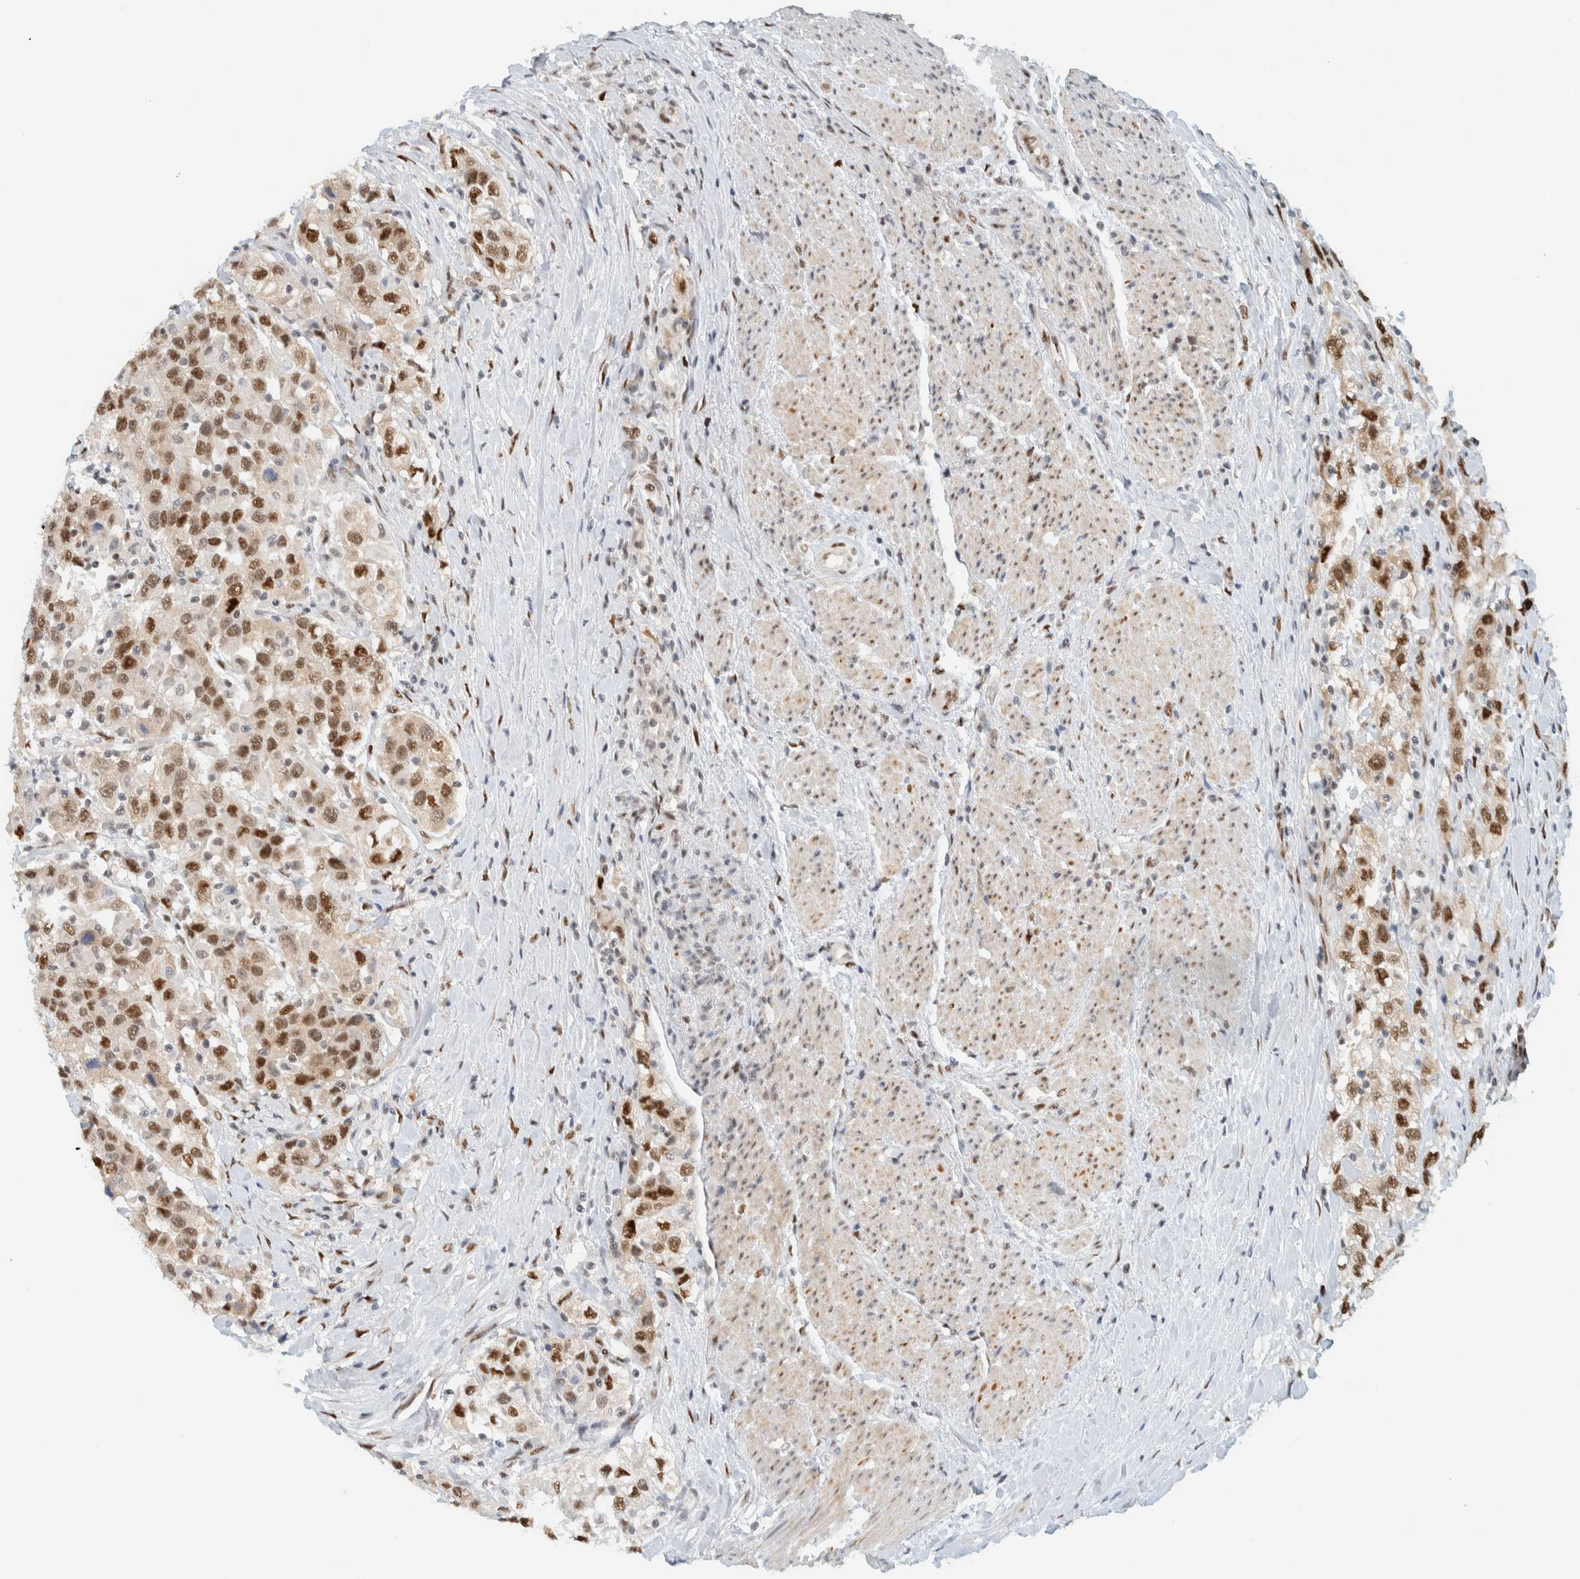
{"staining": {"intensity": "strong", "quantity": ">75%", "location": "nuclear"}, "tissue": "urothelial cancer", "cell_type": "Tumor cells", "image_type": "cancer", "snomed": [{"axis": "morphology", "description": "Urothelial carcinoma, High grade"}, {"axis": "topography", "description": "Urinary bladder"}], "caption": "IHC staining of urothelial carcinoma (high-grade), which shows high levels of strong nuclear staining in approximately >75% of tumor cells indicating strong nuclear protein positivity. The staining was performed using DAB (brown) for protein detection and nuclei were counterstained in hematoxylin (blue).", "gene": "ZNF683", "patient": {"sex": "female", "age": 80}}